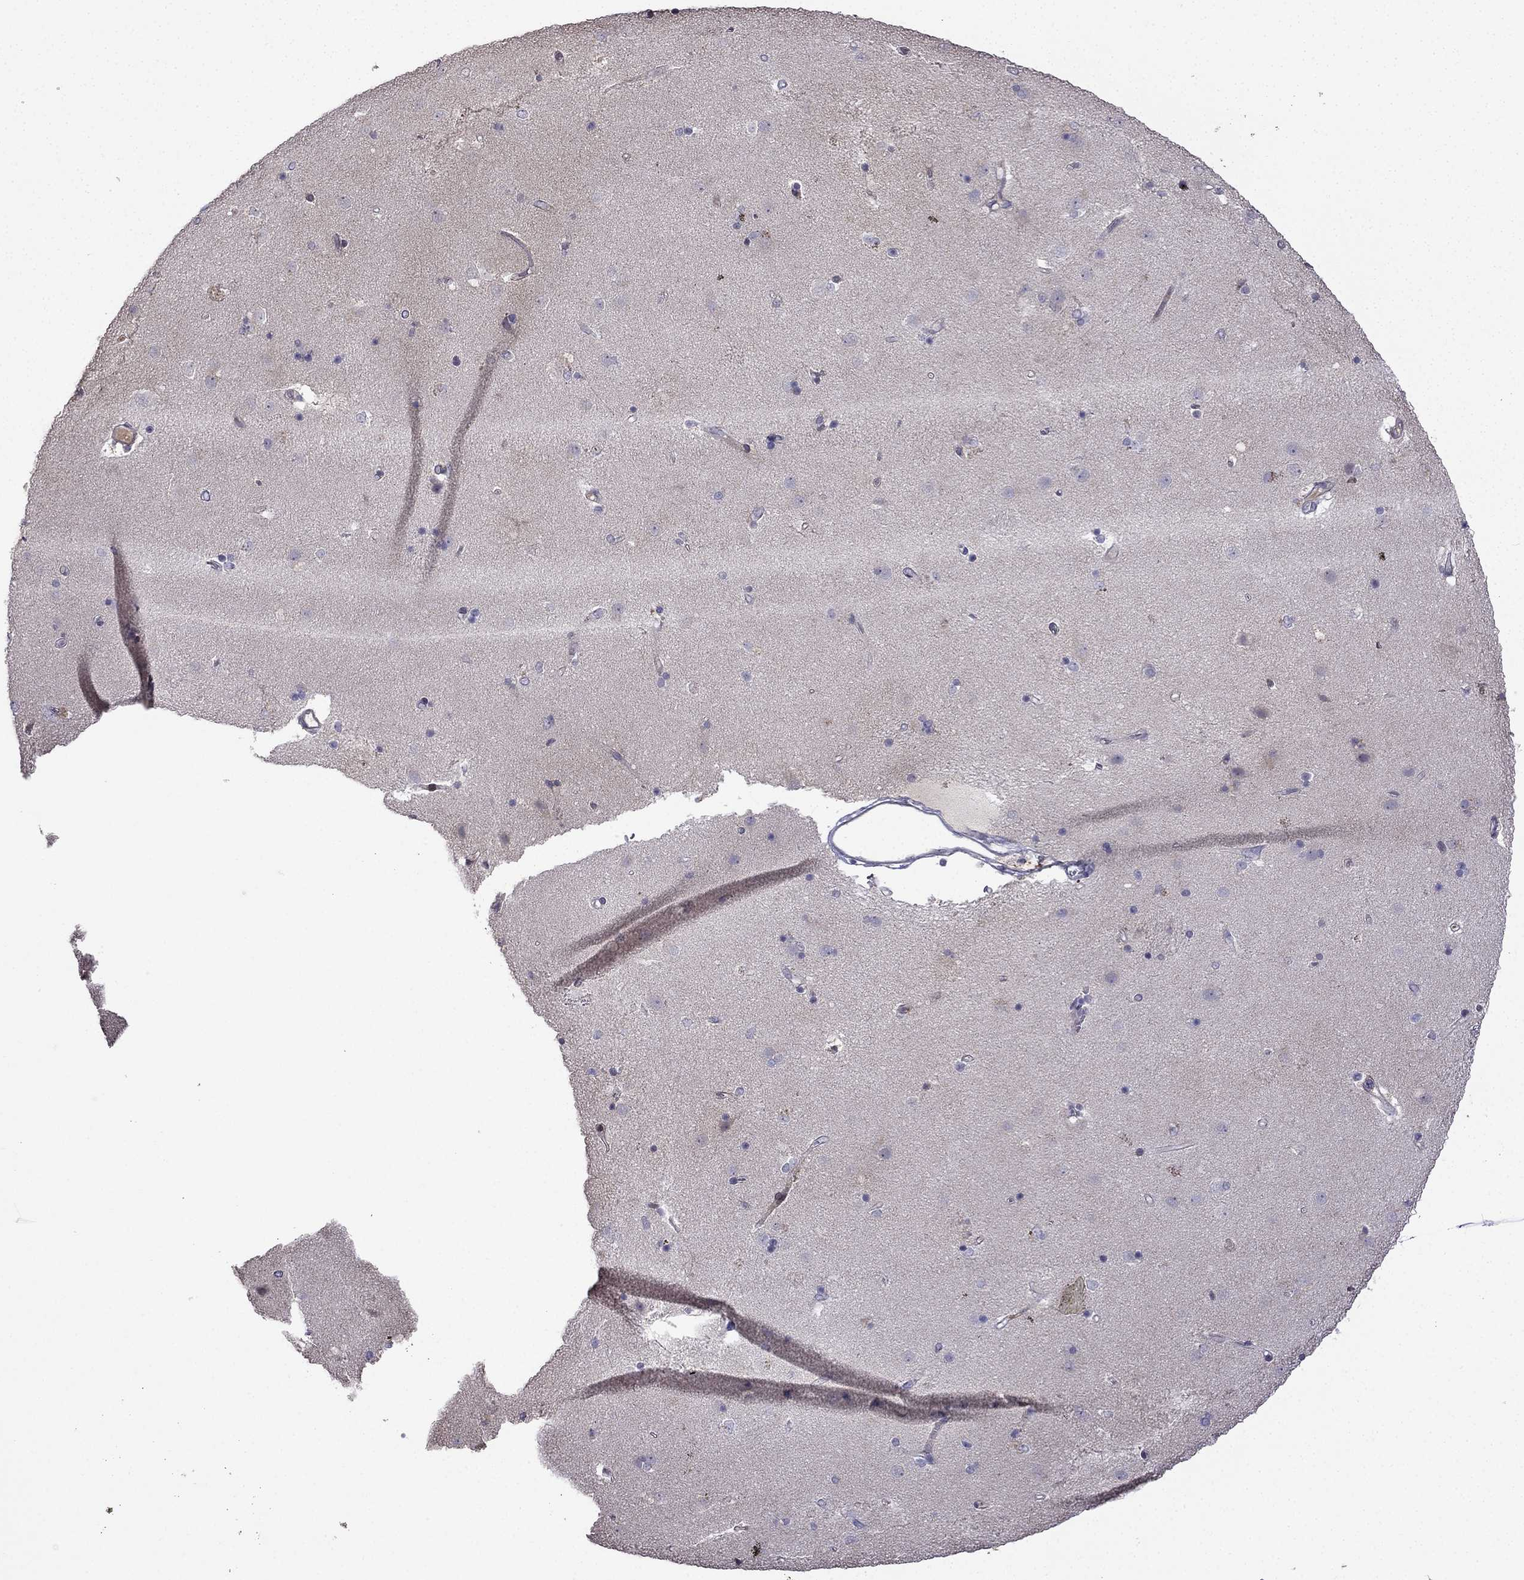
{"staining": {"intensity": "negative", "quantity": "none", "location": "none"}, "tissue": "caudate", "cell_type": "Glial cells", "image_type": "normal", "snomed": [{"axis": "morphology", "description": "Normal tissue, NOS"}, {"axis": "topography", "description": "Lateral ventricle wall"}], "caption": "Protein analysis of normal caudate shows no significant expression in glial cells.", "gene": "UHRF1", "patient": {"sex": "female", "age": 71}}